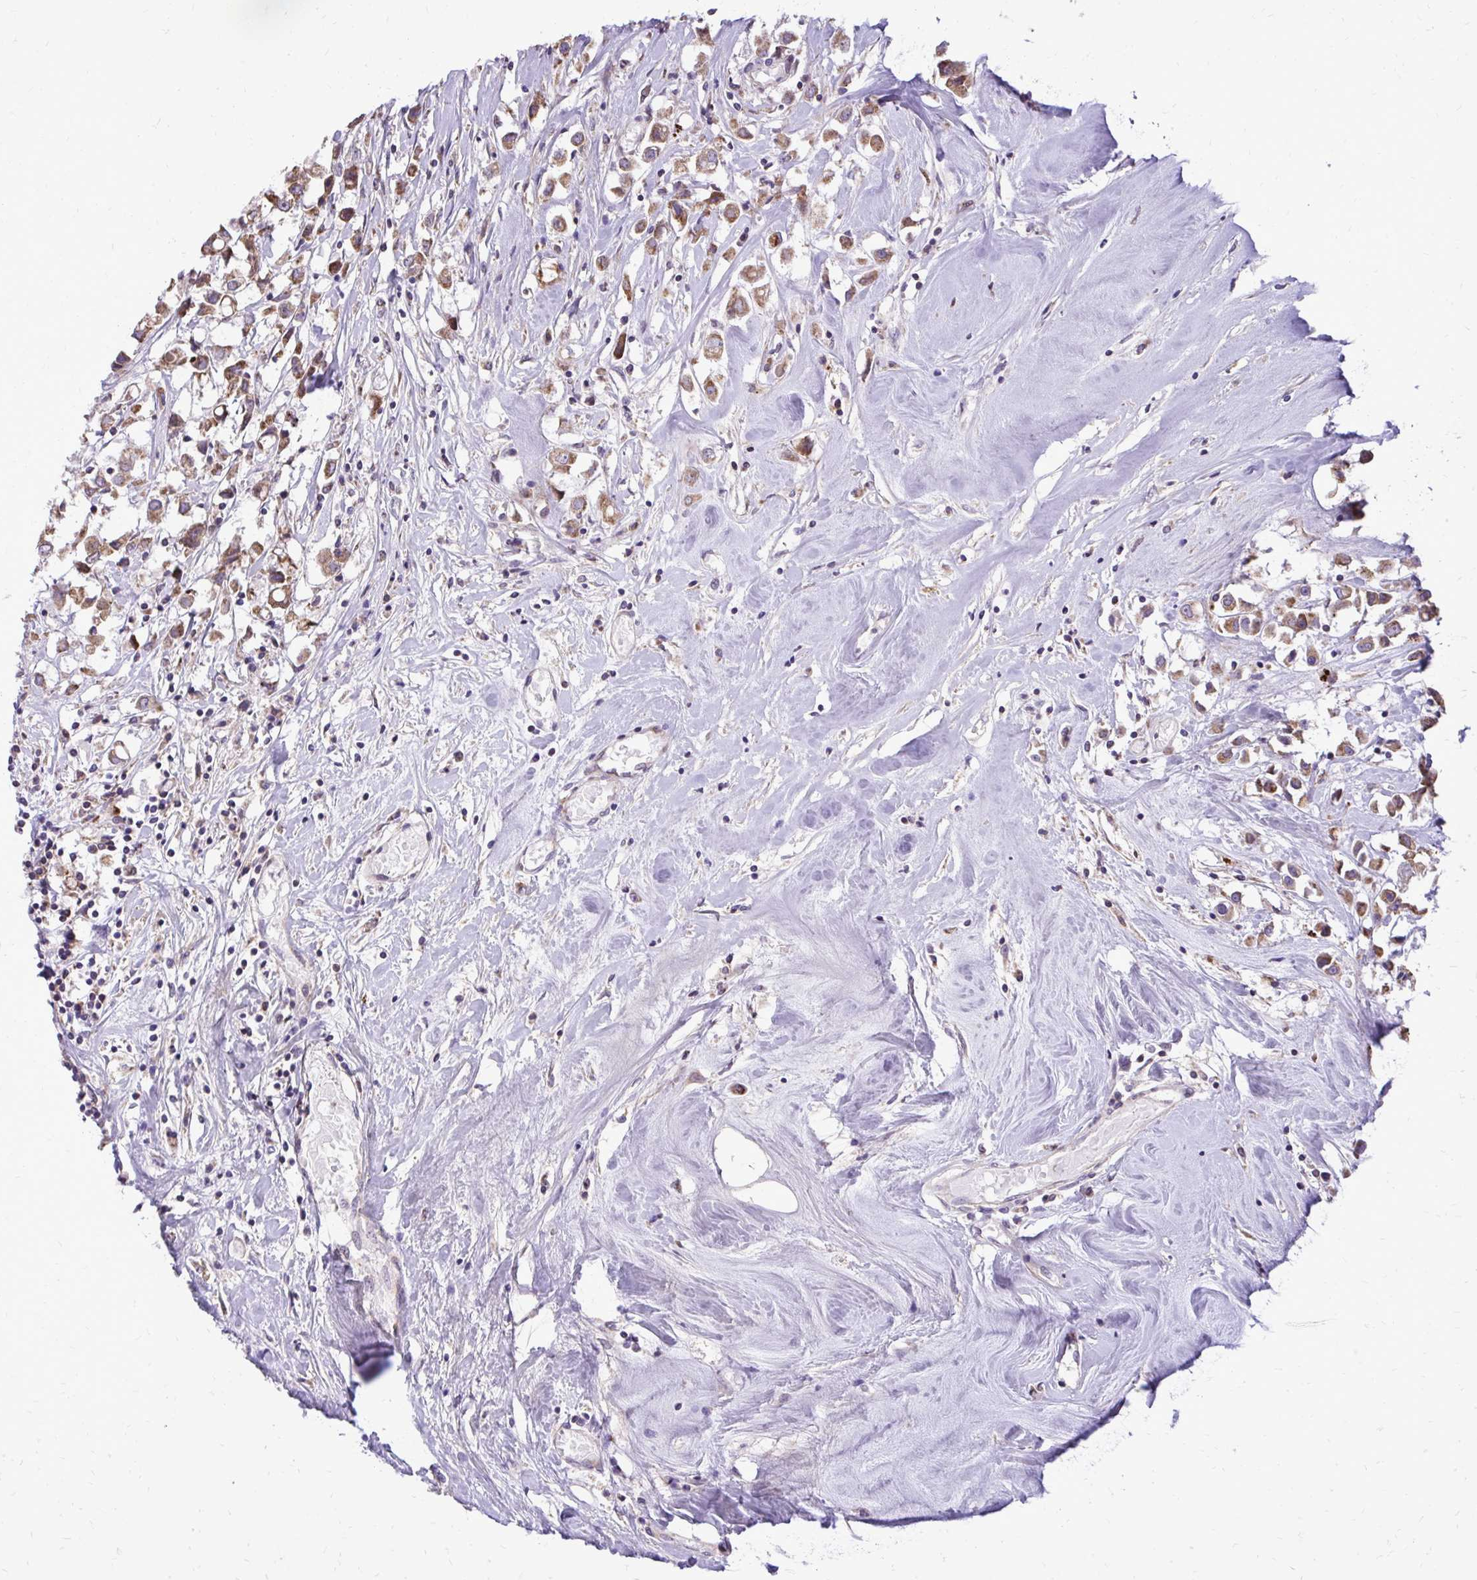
{"staining": {"intensity": "moderate", "quantity": ">75%", "location": "cytoplasmic/membranous"}, "tissue": "breast cancer", "cell_type": "Tumor cells", "image_type": "cancer", "snomed": [{"axis": "morphology", "description": "Duct carcinoma"}, {"axis": "topography", "description": "Breast"}], "caption": "About >75% of tumor cells in human breast invasive ductal carcinoma demonstrate moderate cytoplasmic/membranous protein staining as visualized by brown immunohistochemical staining.", "gene": "ABCC3", "patient": {"sex": "female", "age": 61}}